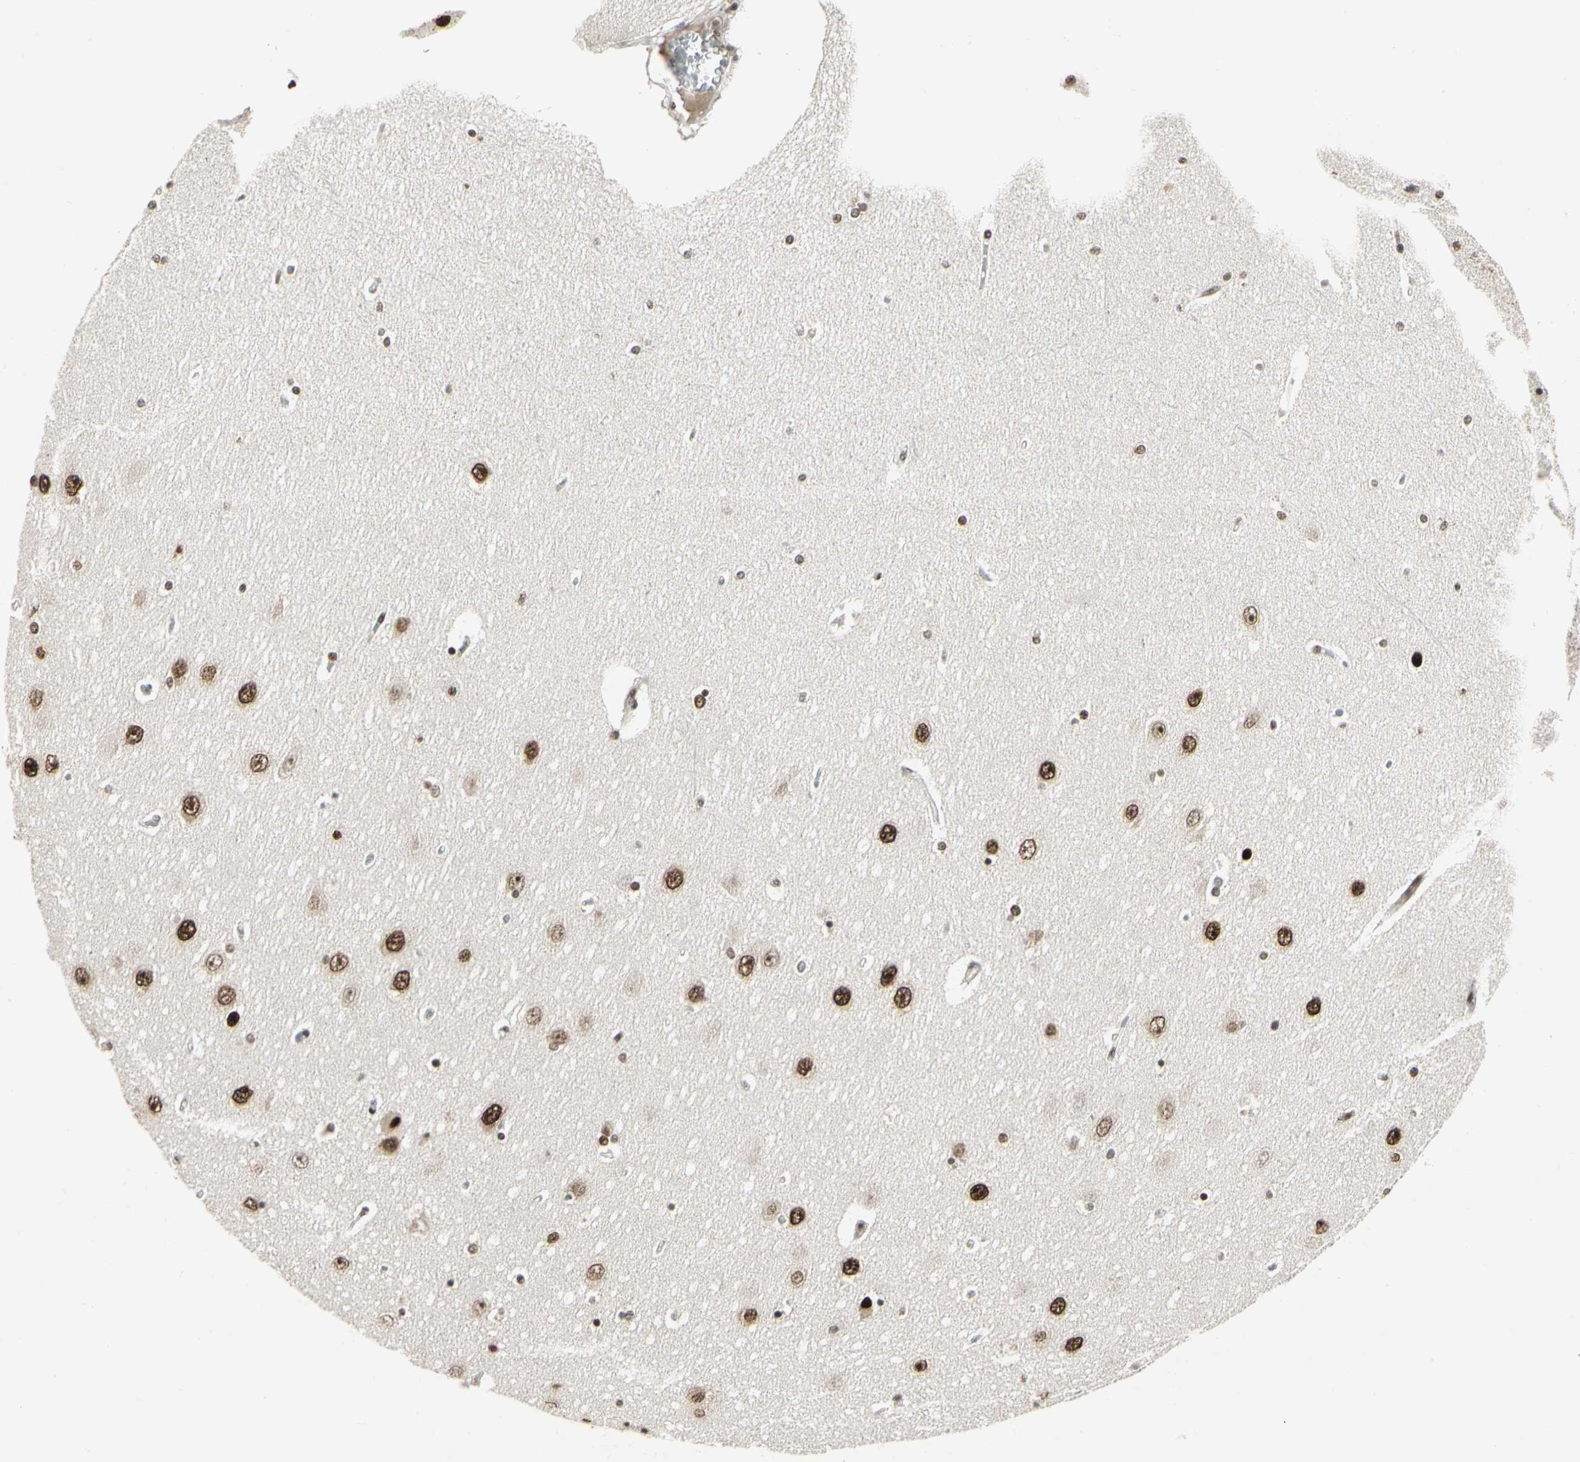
{"staining": {"intensity": "strong", "quantity": ">75%", "location": "nuclear"}, "tissue": "hippocampus", "cell_type": "Glial cells", "image_type": "normal", "snomed": [{"axis": "morphology", "description": "Normal tissue, NOS"}, {"axis": "topography", "description": "Hippocampus"}], "caption": "Immunohistochemistry staining of benign hippocampus, which displays high levels of strong nuclear staining in about >75% of glial cells indicating strong nuclear protein staining. The staining was performed using DAB (brown) for protein detection and nuclei were counterstained in hematoxylin (blue).", "gene": "HMG20A", "patient": {"sex": "female", "age": 54}}